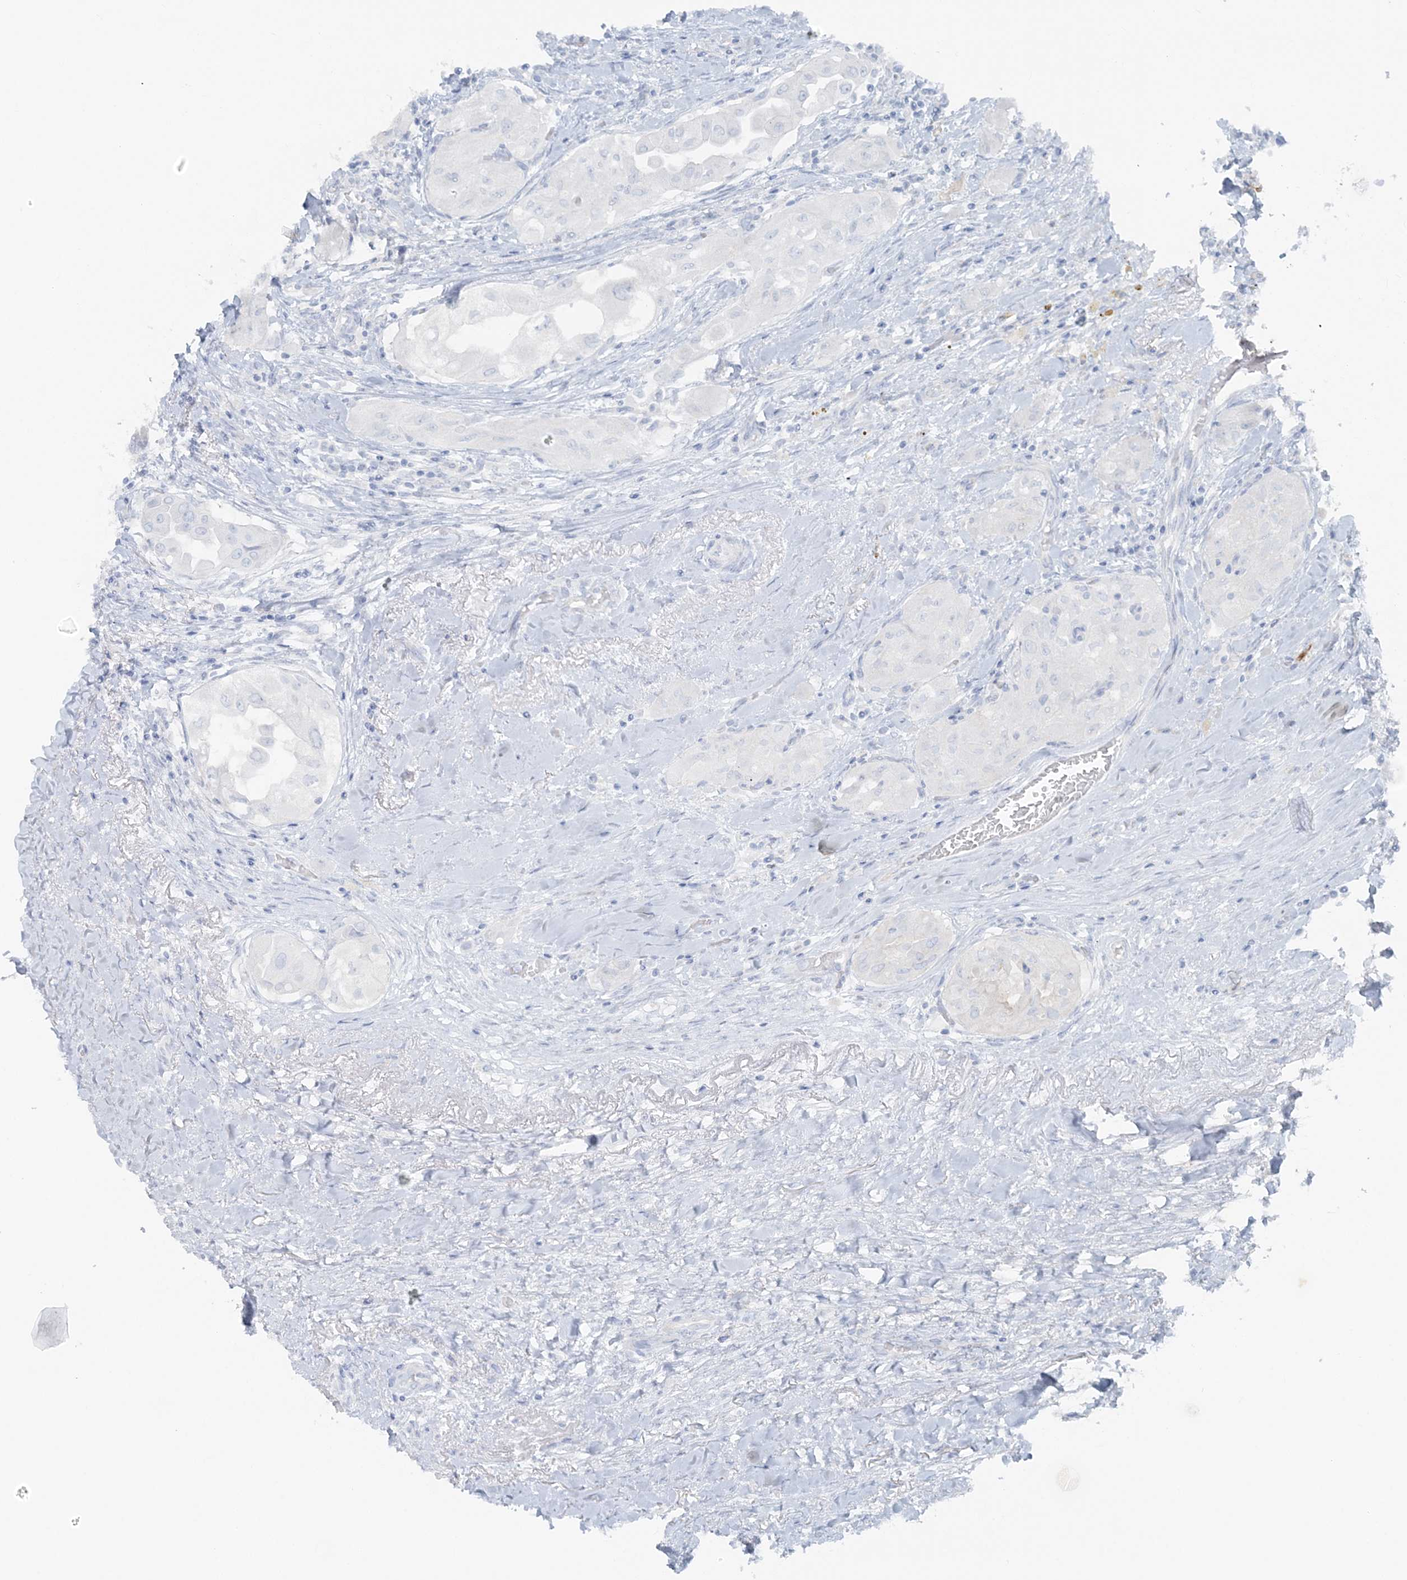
{"staining": {"intensity": "negative", "quantity": "none", "location": "none"}, "tissue": "thyroid cancer", "cell_type": "Tumor cells", "image_type": "cancer", "snomed": [{"axis": "morphology", "description": "Papillary adenocarcinoma, NOS"}, {"axis": "topography", "description": "Thyroid gland"}], "caption": "Thyroid cancer (papillary adenocarcinoma) was stained to show a protein in brown. There is no significant staining in tumor cells.", "gene": "ATP11A", "patient": {"sex": "female", "age": 59}}